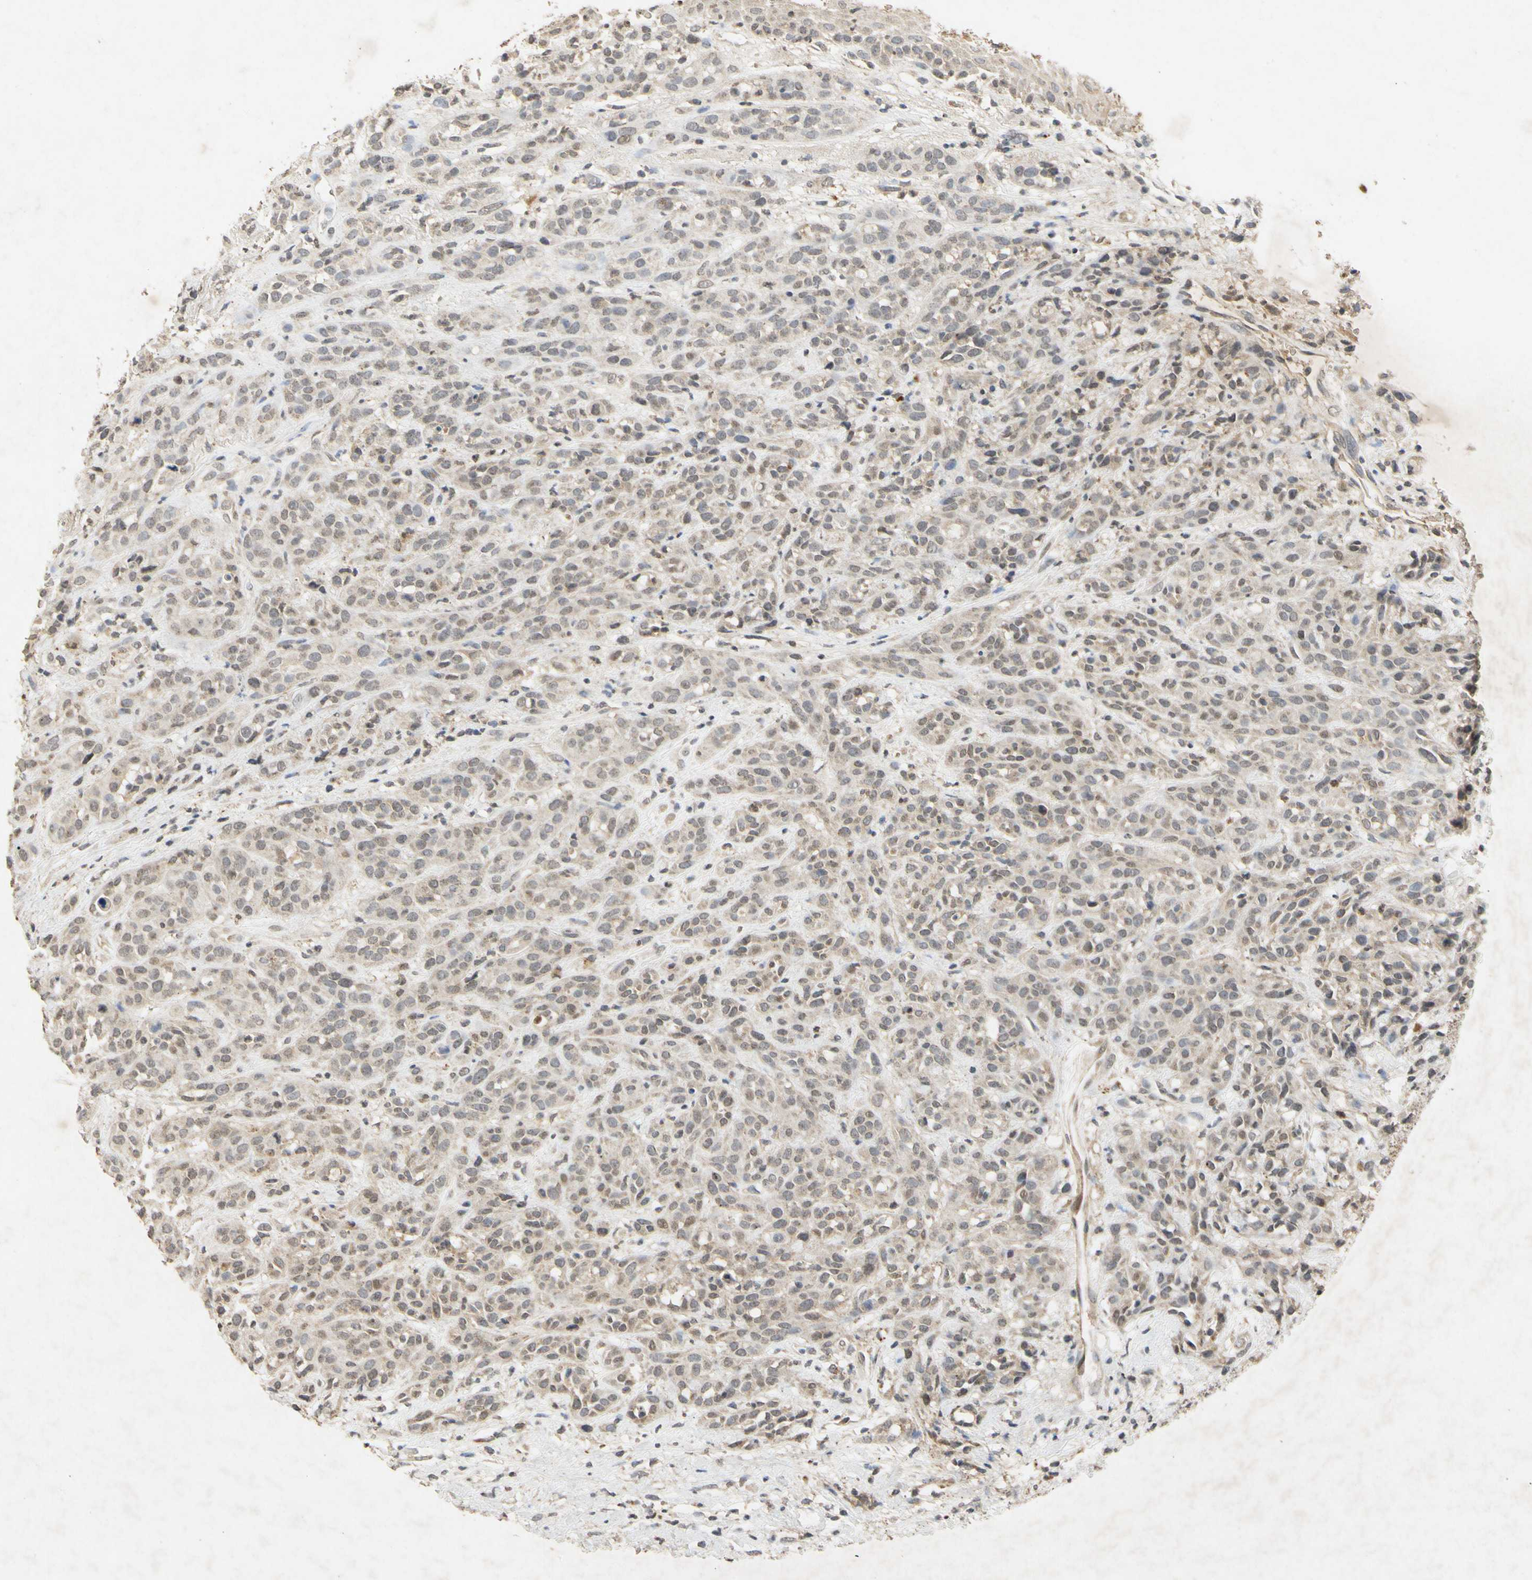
{"staining": {"intensity": "weak", "quantity": "<25%", "location": "cytoplasmic/membranous"}, "tissue": "head and neck cancer", "cell_type": "Tumor cells", "image_type": "cancer", "snomed": [{"axis": "morphology", "description": "Normal tissue, NOS"}, {"axis": "morphology", "description": "Squamous cell carcinoma, NOS"}, {"axis": "topography", "description": "Cartilage tissue"}, {"axis": "topography", "description": "Head-Neck"}], "caption": "This is an IHC photomicrograph of human head and neck cancer. There is no staining in tumor cells.", "gene": "CP", "patient": {"sex": "male", "age": 62}}